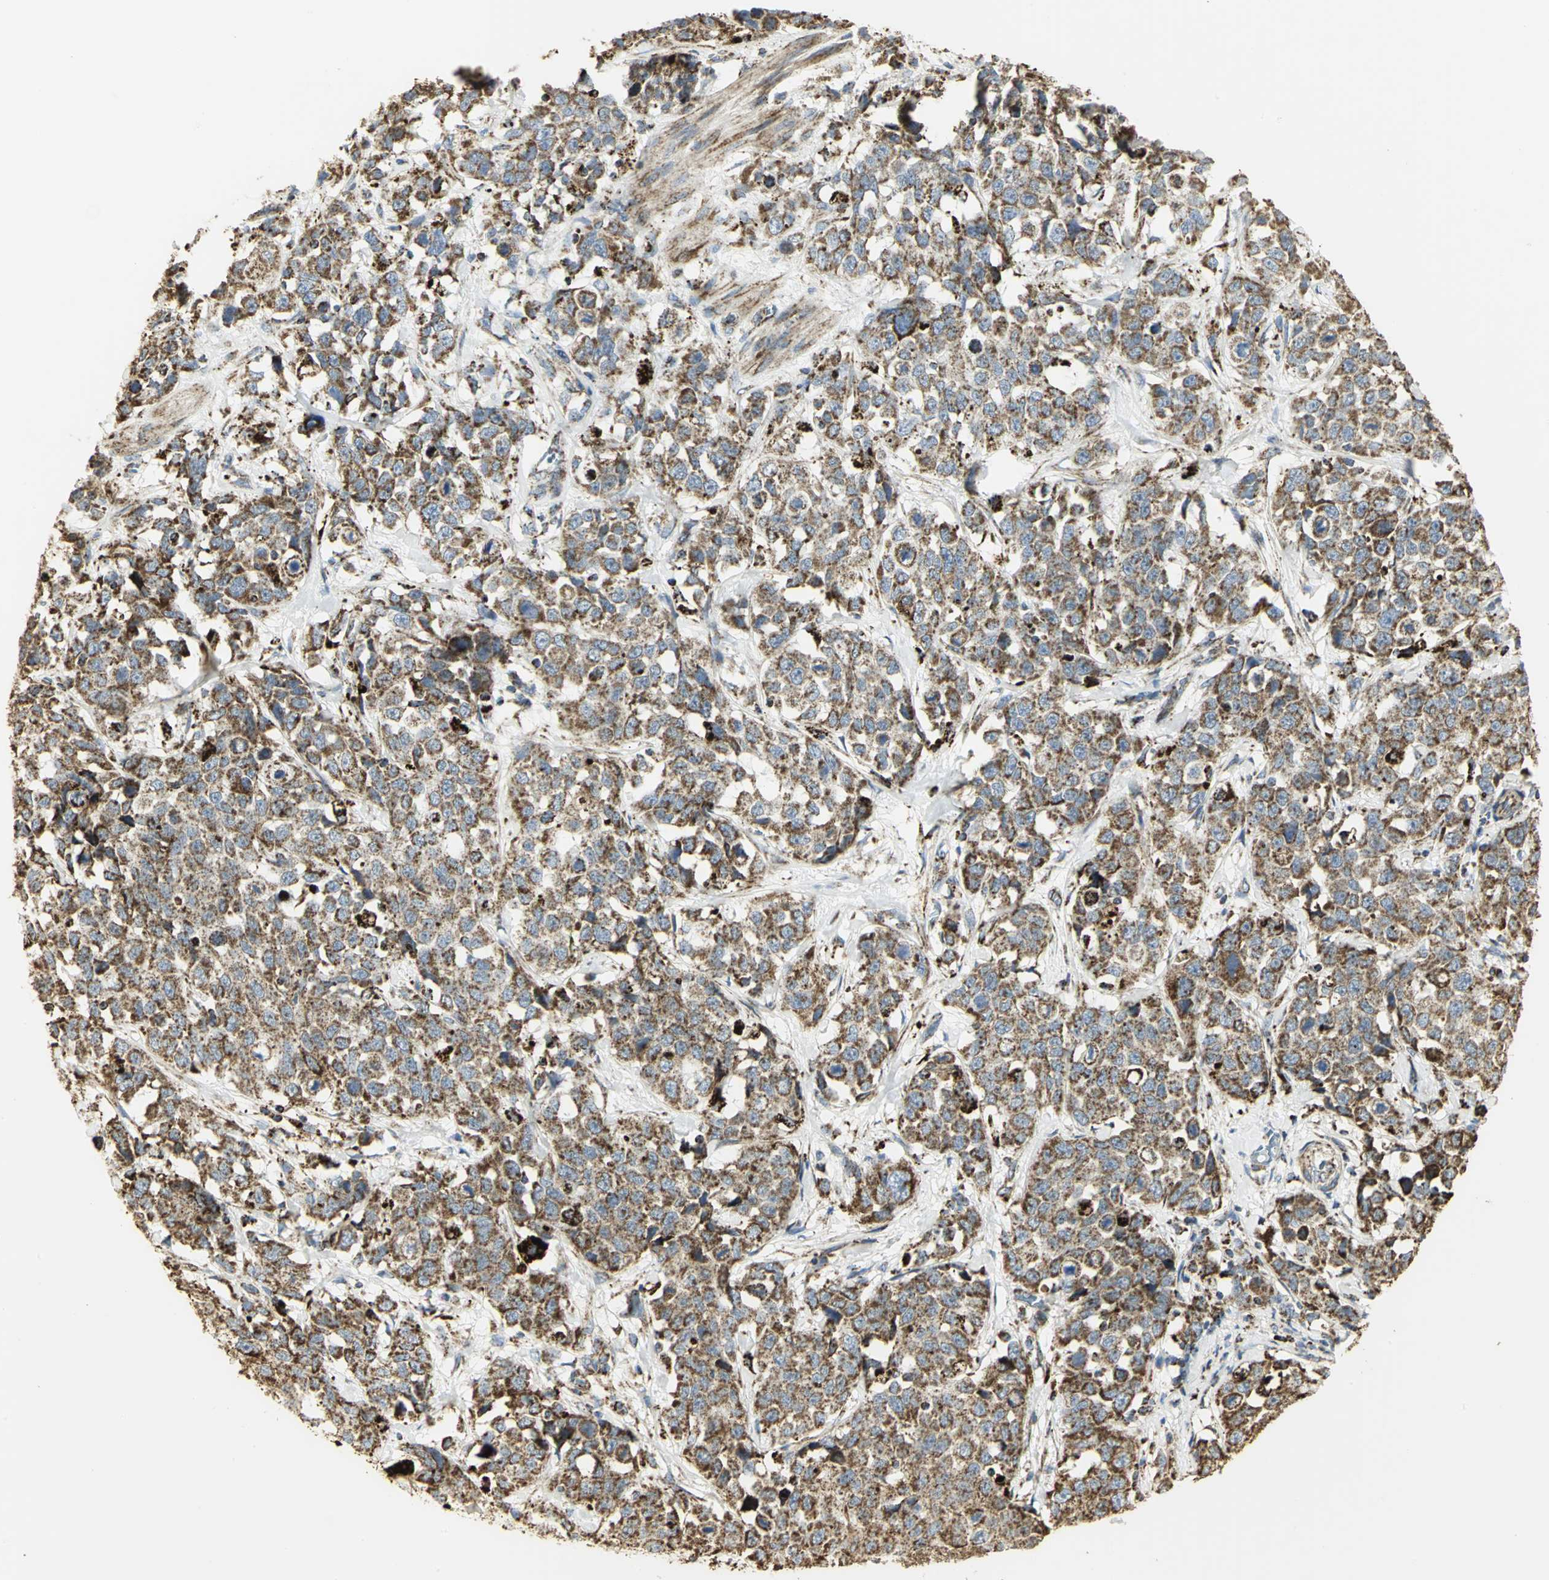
{"staining": {"intensity": "strong", "quantity": ">75%", "location": "cytoplasmic/membranous"}, "tissue": "stomach cancer", "cell_type": "Tumor cells", "image_type": "cancer", "snomed": [{"axis": "morphology", "description": "Normal tissue, NOS"}, {"axis": "morphology", "description": "Adenocarcinoma, NOS"}, {"axis": "topography", "description": "Stomach"}], "caption": "Immunohistochemical staining of stomach cancer (adenocarcinoma) shows strong cytoplasmic/membranous protein expression in approximately >75% of tumor cells.", "gene": "VDAC1", "patient": {"sex": "male", "age": 48}}